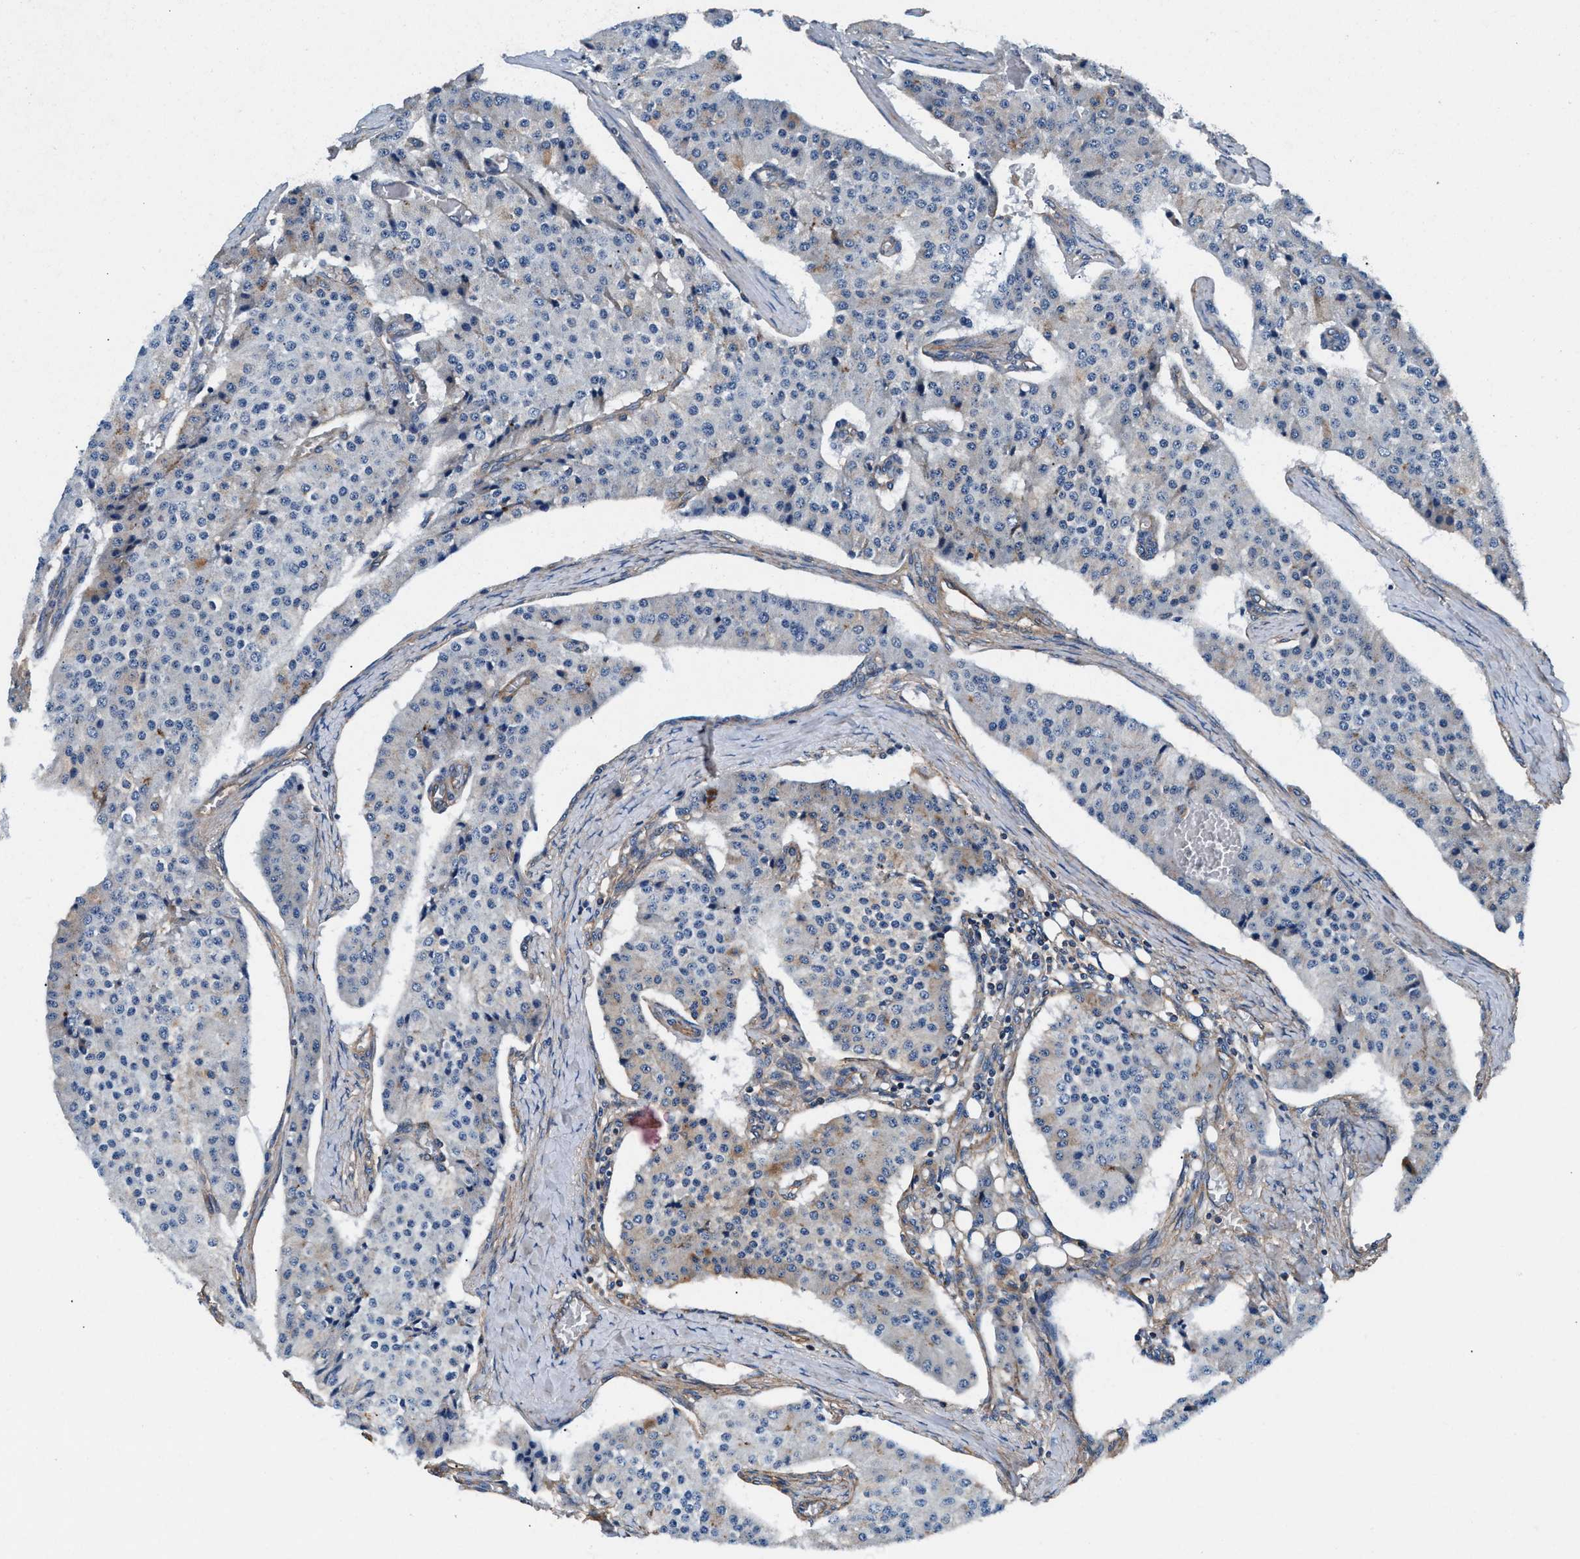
{"staining": {"intensity": "strong", "quantity": "<25%", "location": "cytoplasmic/membranous"}, "tissue": "carcinoid", "cell_type": "Tumor cells", "image_type": "cancer", "snomed": [{"axis": "morphology", "description": "Carcinoid, malignant, NOS"}, {"axis": "topography", "description": "Colon"}], "caption": "A brown stain labels strong cytoplasmic/membranous positivity of a protein in malignant carcinoid tumor cells. (Stains: DAB (3,3'-diaminobenzidine) in brown, nuclei in blue, Microscopy: brightfield microscopy at high magnification).", "gene": "NKTR", "patient": {"sex": "female", "age": 52}}